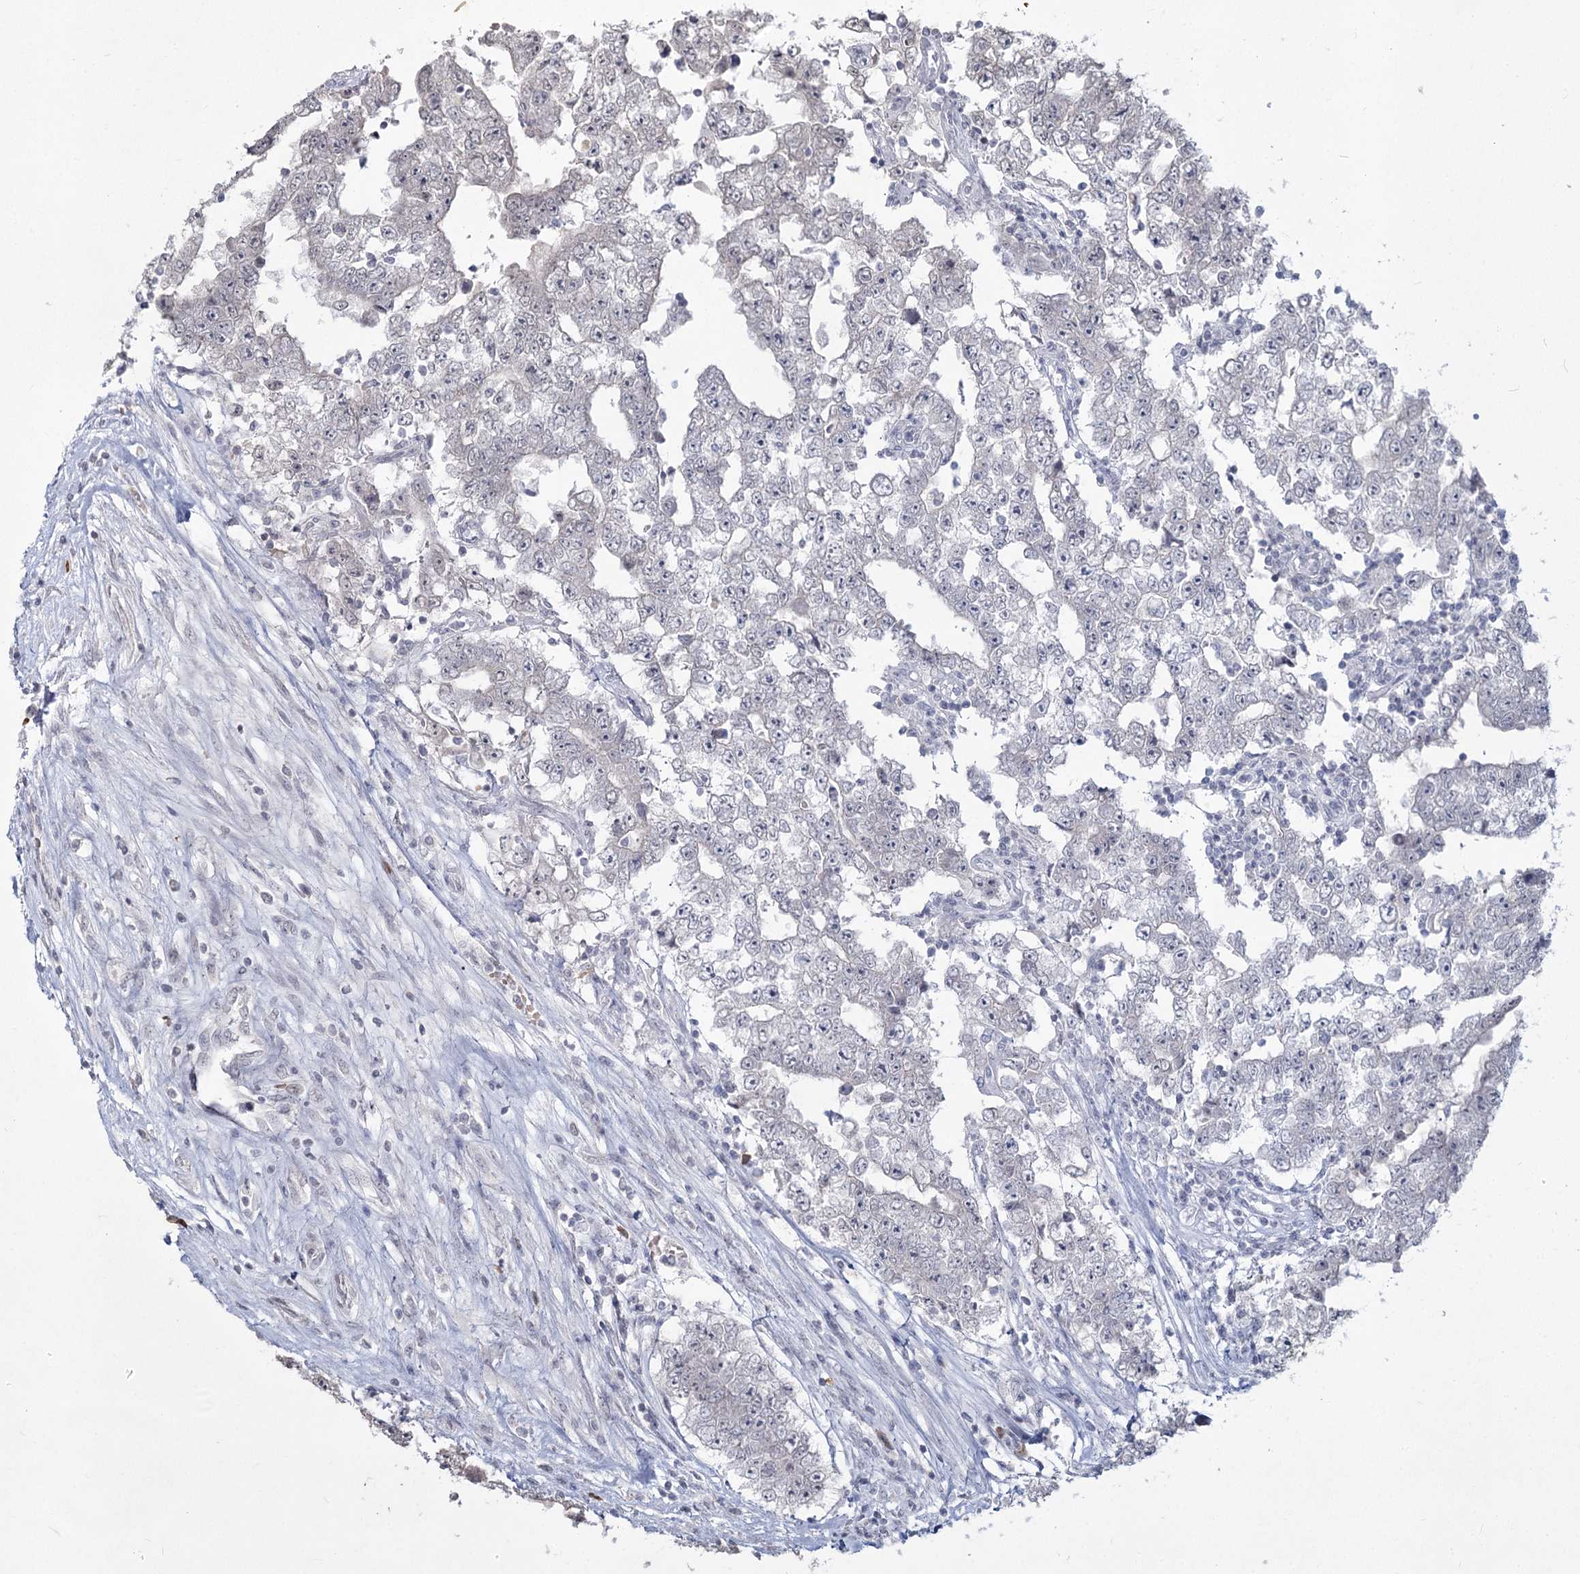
{"staining": {"intensity": "negative", "quantity": "none", "location": "none"}, "tissue": "testis cancer", "cell_type": "Tumor cells", "image_type": "cancer", "snomed": [{"axis": "morphology", "description": "Carcinoma, Embryonal, NOS"}, {"axis": "topography", "description": "Testis"}], "caption": "This is a micrograph of immunohistochemistry (IHC) staining of testis embryonal carcinoma, which shows no positivity in tumor cells.", "gene": "LY6G5C", "patient": {"sex": "male", "age": 25}}